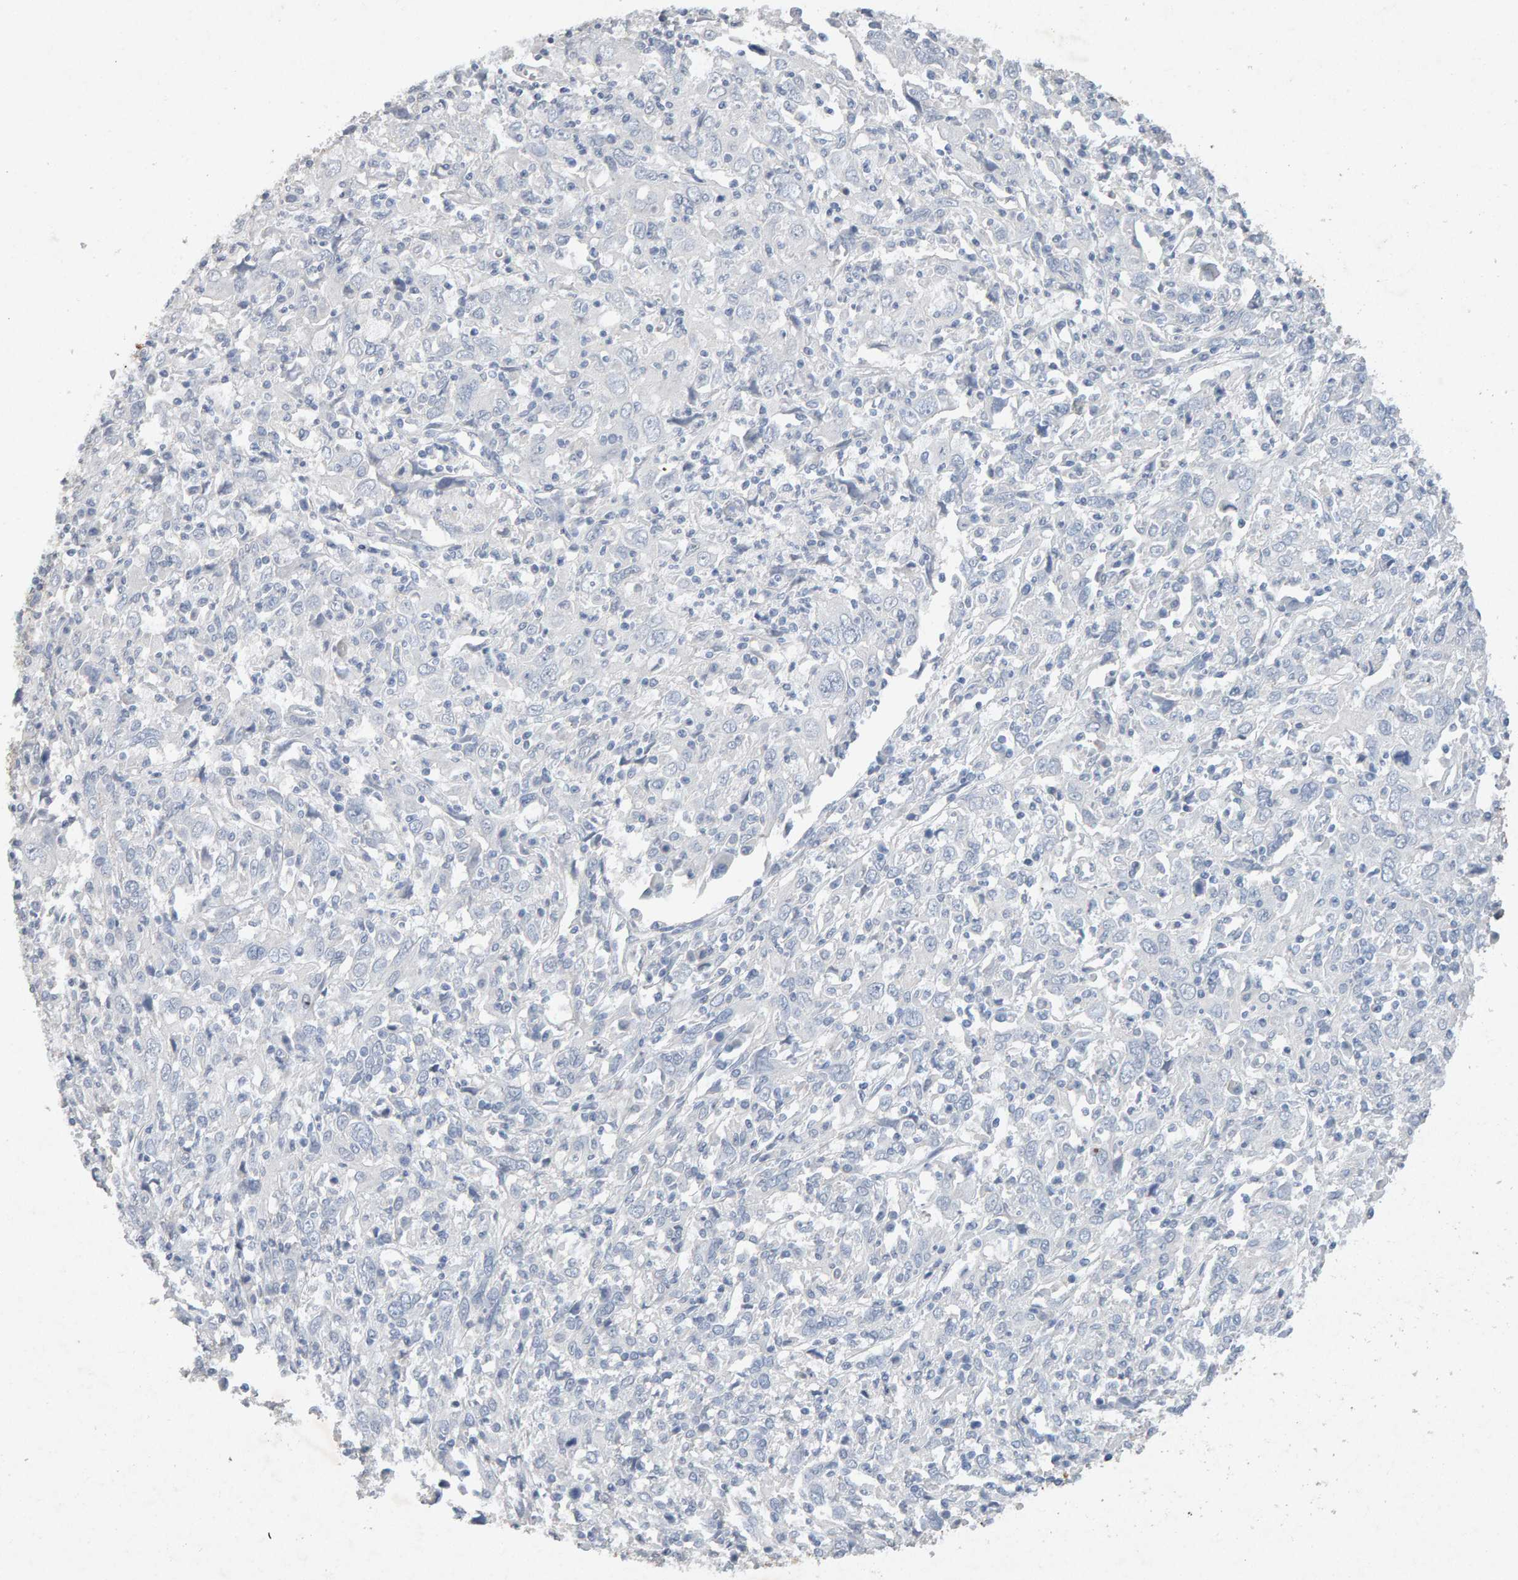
{"staining": {"intensity": "negative", "quantity": "none", "location": "none"}, "tissue": "cervical cancer", "cell_type": "Tumor cells", "image_type": "cancer", "snomed": [{"axis": "morphology", "description": "Squamous cell carcinoma, NOS"}, {"axis": "topography", "description": "Cervix"}], "caption": "This is an IHC histopathology image of human cervical cancer (squamous cell carcinoma). There is no expression in tumor cells.", "gene": "PTPRM", "patient": {"sex": "female", "age": 46}}